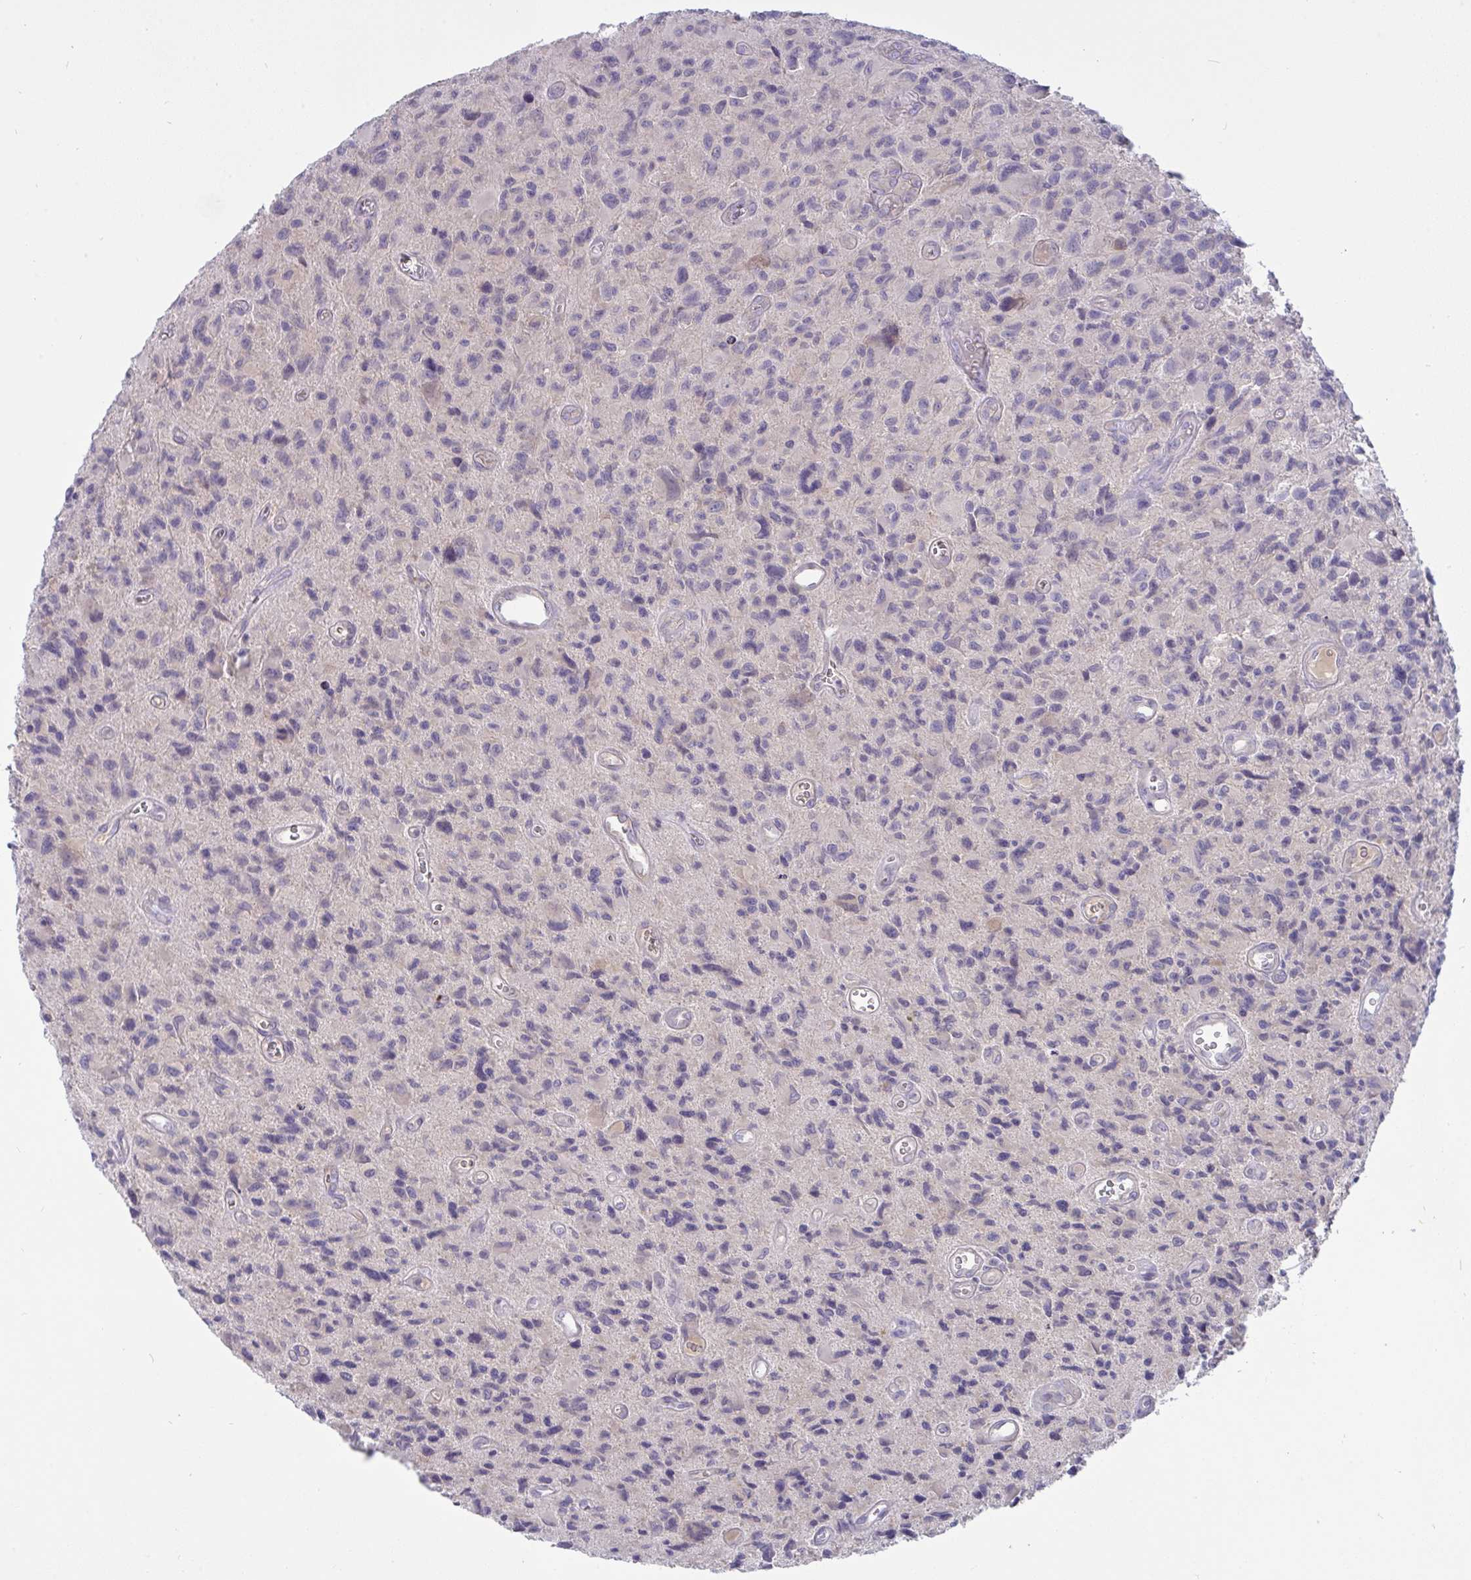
{"staining": {"intensity": "negative", "quantity": "none", "location": "none"}, "tissue": "glioma", "cell_type": "Tumor cells", "image_type": "cancer", "snomed": [{"axis": "morphology", "description": "Glioma, malignant, High grade"}, {"axis": "topography", "description": "Brain"}], "caption": "Protein analysis of malignant high-grade glioma reveals no significant staining in tumor cells.", "gene": "TMEM41A", "patient": {"sex": "male", "age": 76}}